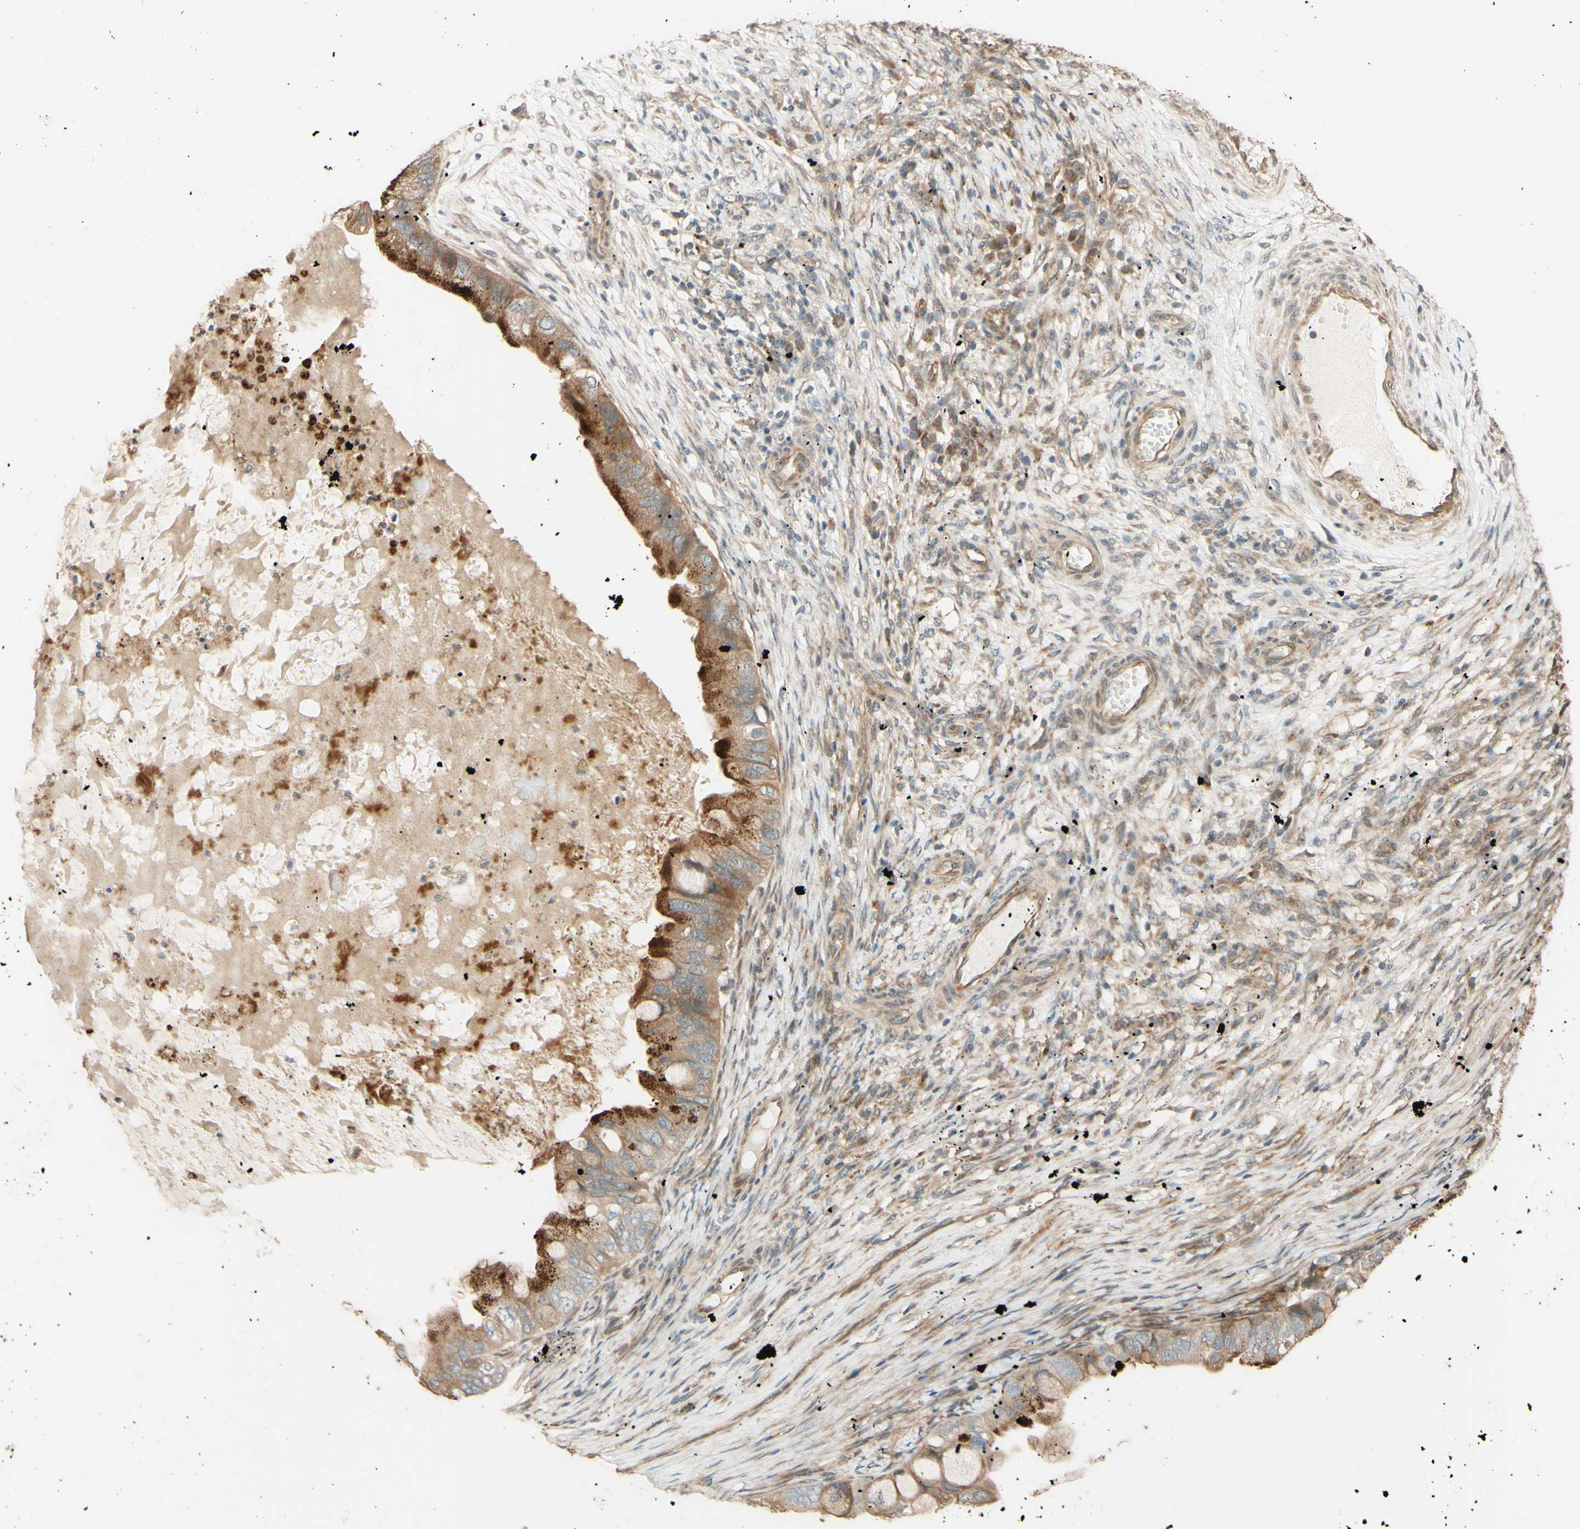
{"staining": {"intensity": "weak", "quantity": ">75%", "location": "cytoplasmic/membranous"}, "tissue": "ovarian cancer", "cell_type": "Tumor cells", "image_type": "cancer", "snomed": [{"axis": "morphology", "description": "Cystadenocarcinoma, mucinous, NOS"}, {"axis": "topography", "description": "Ovary"}], "caption": "Immunohistochemical staining of human ovarian mucinous cystadenocarcinoma demonstrates weak cytoplasmic/membranous protein expression in approximately >75% of tumor cells. (brown staining indicates protein expression, while blue staining denotes nuclei).", "gene": "RNF19A", "patient": {"sex": "female", "age": 80}}